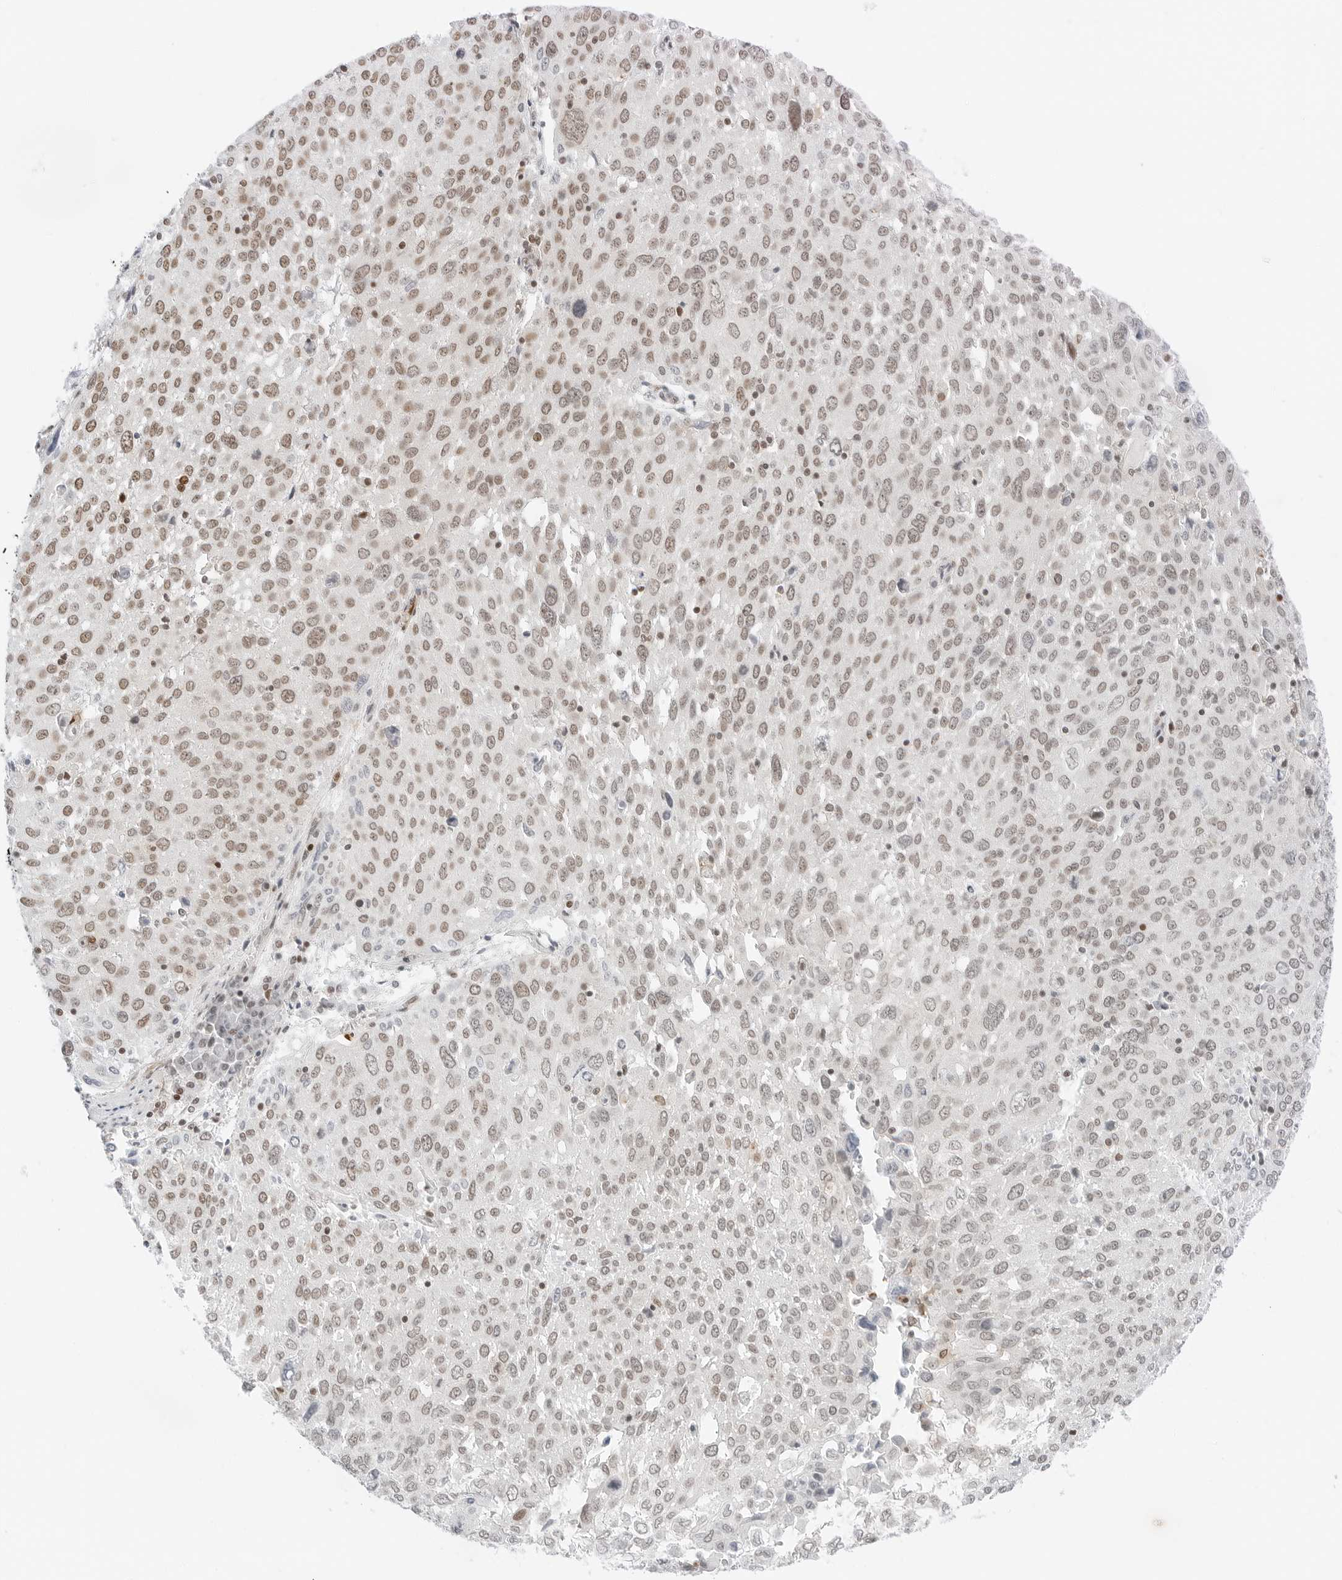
{"staining": {"intensity": "weak", "quantity": ">75%", "location": "nuclear"}, "tissue": "lung cancer", "cell_type": "Tumor cells", "image_type": "cancer", "snomed": [{"axis": "morphology", "description": "Squamous cell carcinoma, NOS"}, {"axis": "topography", "description": "Lung"}], "caption": "Weak nuclear protein staining is present in about >75% of tumor cells in squamous cell carcinoma (lung). The protein is shown in brown color, while the nuclei are stained blue.", "gene": "CRTC2", "patient": {"sex": "male", "age": 65}}